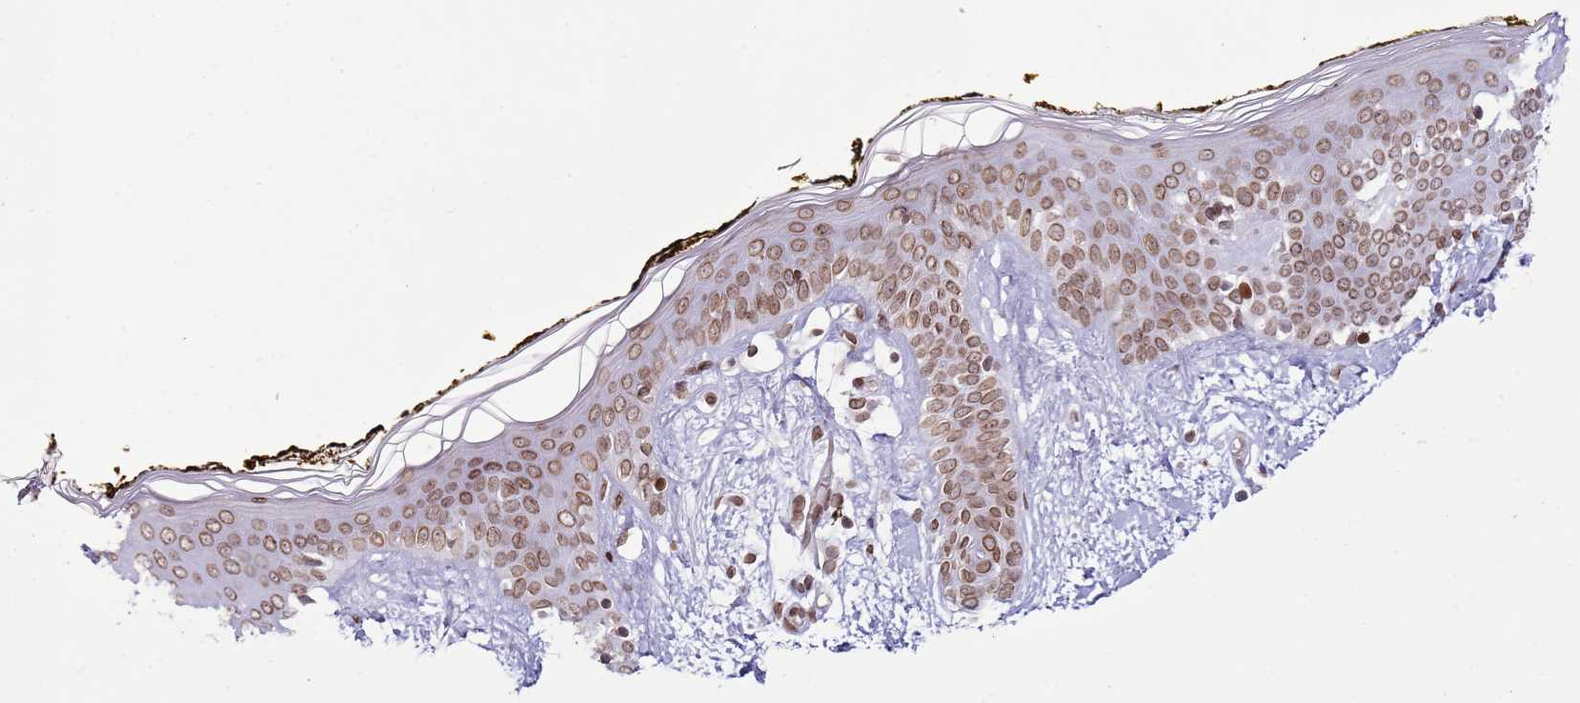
{"staining": {"intensity": "moderate", "quantity": ">75%", "location": "nuclear"}, "tissue": "skin", "cell_type": "Fibroblasts", "image_type": "normal", "snomed": [{"axis": "morphology", "description": "Normal tissue, NOS"}, {"axis": "topography", "description": "Skin"}], "caption": "This is a micrograph of immunohistochemistry staining of benign skin, which shows moderate staining in the nuclear of fibroblasts.", "gene": "POU6F1", "patient": {"sex": "female", "age": 34}}